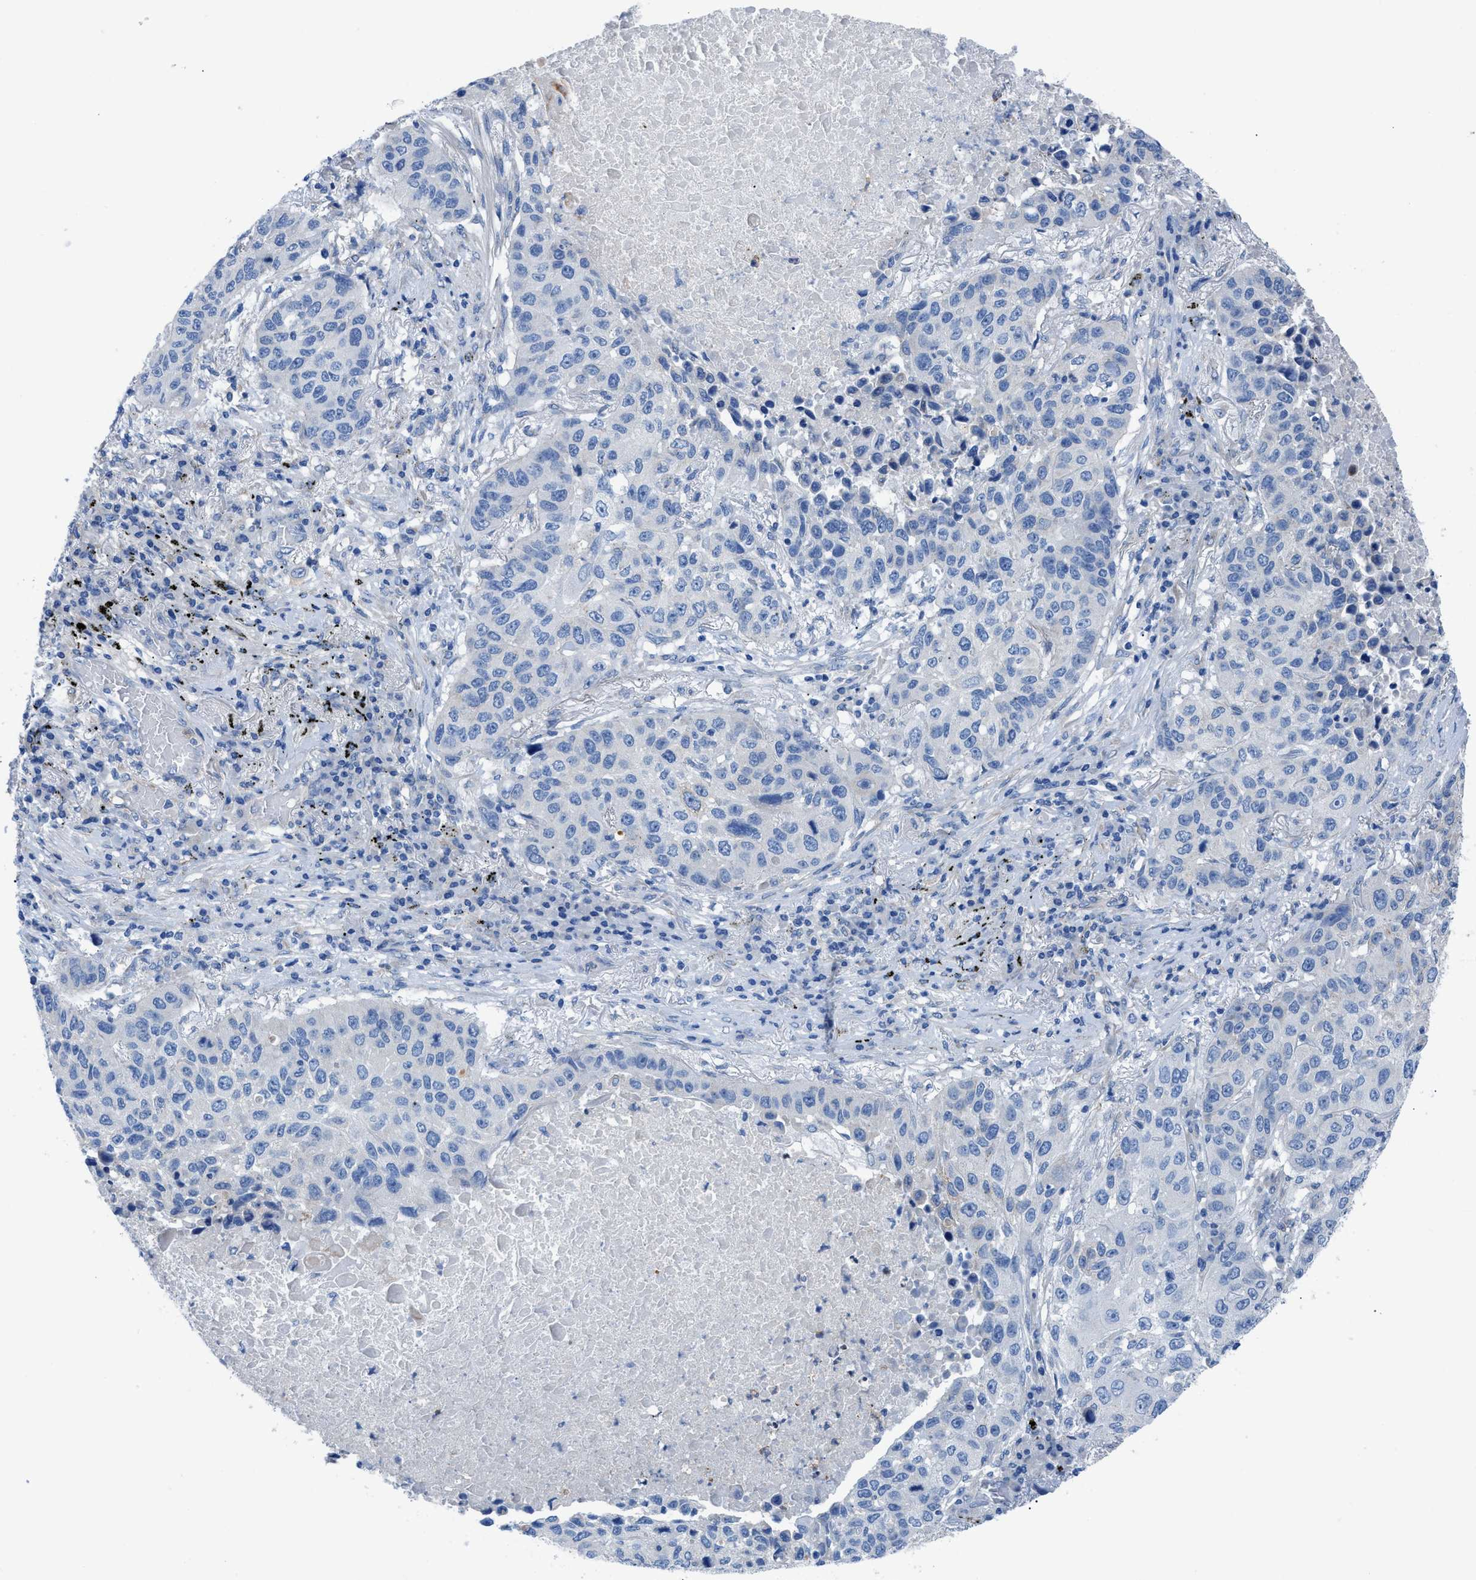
{"staining": {"intensity": "negative", "quantity": "none", "location": "none"}, "tissue": "lung cancer", "cell_type": "Tumor cells", "image_type": "cancer", "snomed": [{"axis": "morphology", "description": "Squamous cell carcinoma, NOS"}, {"axis": "topography", "description": "Lung"}], "caption": "IHC image of human lung squamous cell carcinoma stained for a protein (brown), which demonstrates no staining in tumor cells.", "gene": "ITPR1", "patient": {"sex": "male", "age": 57}}